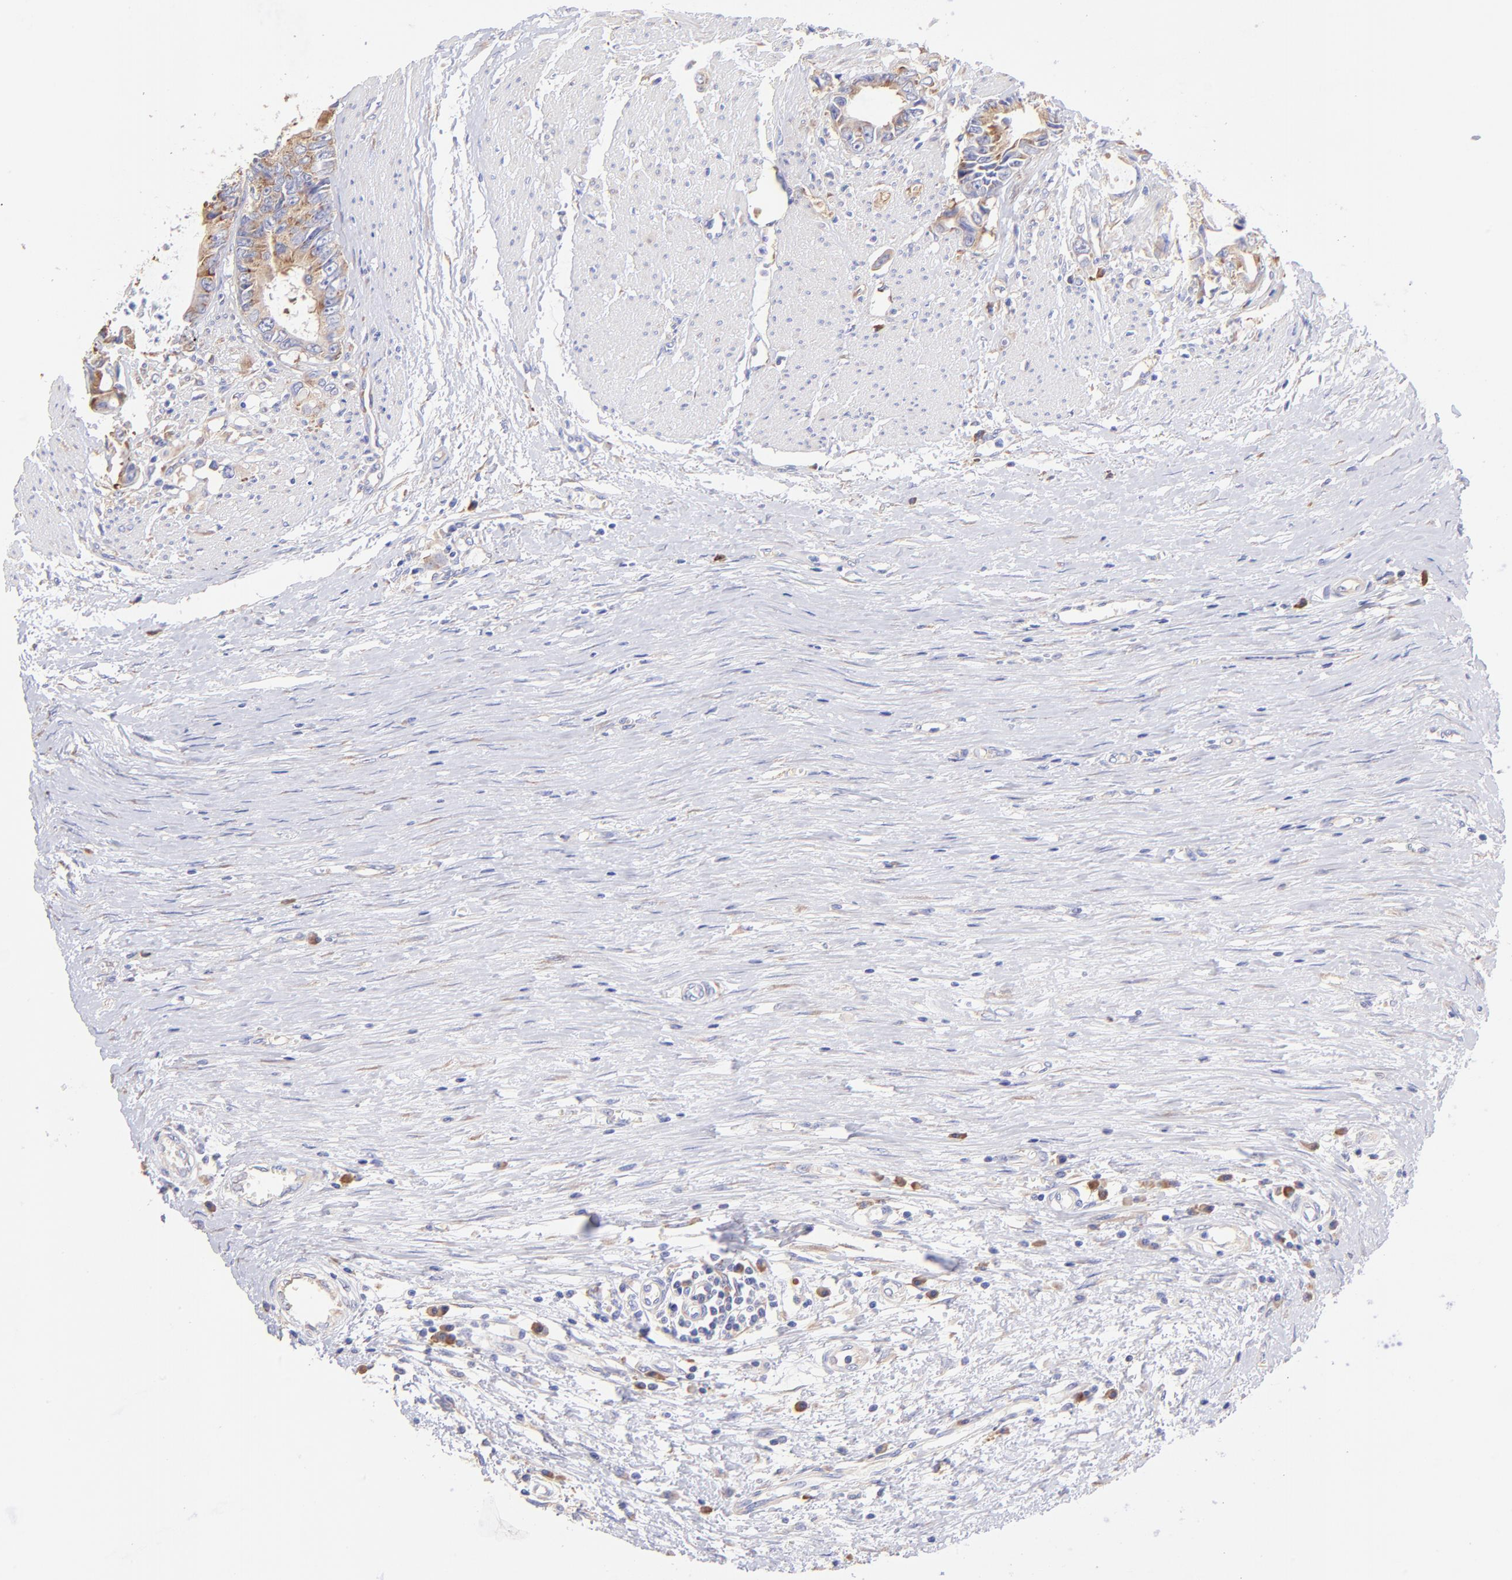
{"staining": {"intensity": "moderate", "quantity": ">75%", "location": "cytoplasmic/membranous"}, "tissue": "colorectal cancer", "cell_type": "Tumor cells", "image_type": "cancer", "snomed": [{"axis": "morphology", "description": "Adenocarcinoma, NOS"}, {"axis": "topography", "description": "Rectum"}], "caption": "This histopathology image demonstrates colorectal adenocarcinoma stained with immunohistochemistry to label a protein in brown. The cytoplasmic/membranous of tumor cells show moderate positivity for the protein. Nuclei are counter-stained blue.", "gene": "RPL30", "patient": {"sex": "female", "age": 98}}